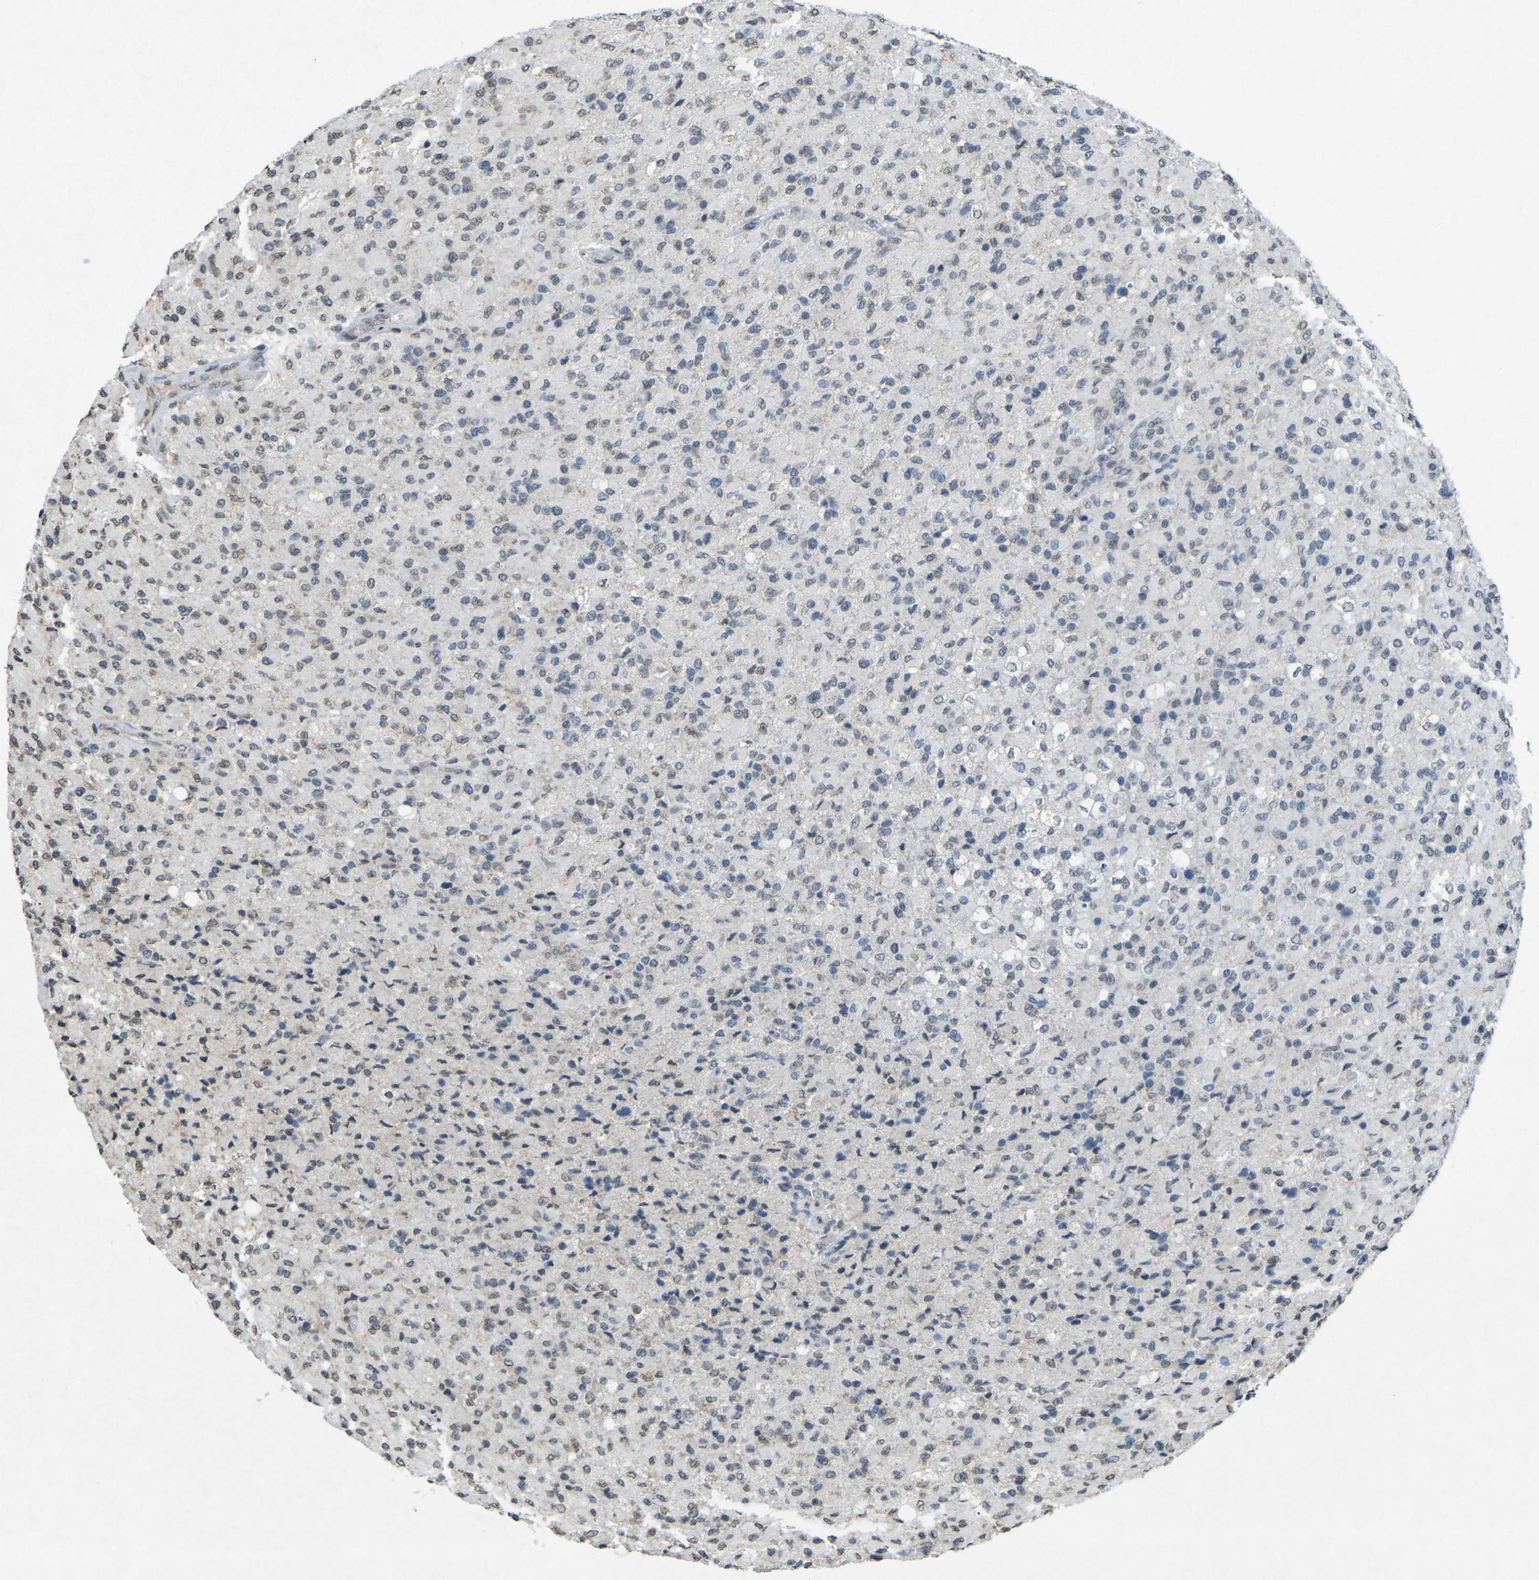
{"staining": {"intensity": "weak", "quantity": "25%-75%", "location": "nuclear"}, "tissue": "glioma", "cell_type": "Tumor cells", "image_type": "cancer", "snomed": [{"axis": "morphology", "description": "Glioma, malignant, High grade"}, {"axis": "topography", "description": "Brain"}], "caption": "Immunohistochemical staining of human glioma shows low levels of weak nuclear expression in about 25%-75% of tumor cells.", "gene": "TFR2", "patient": {"sex": "male", "age": 71}}